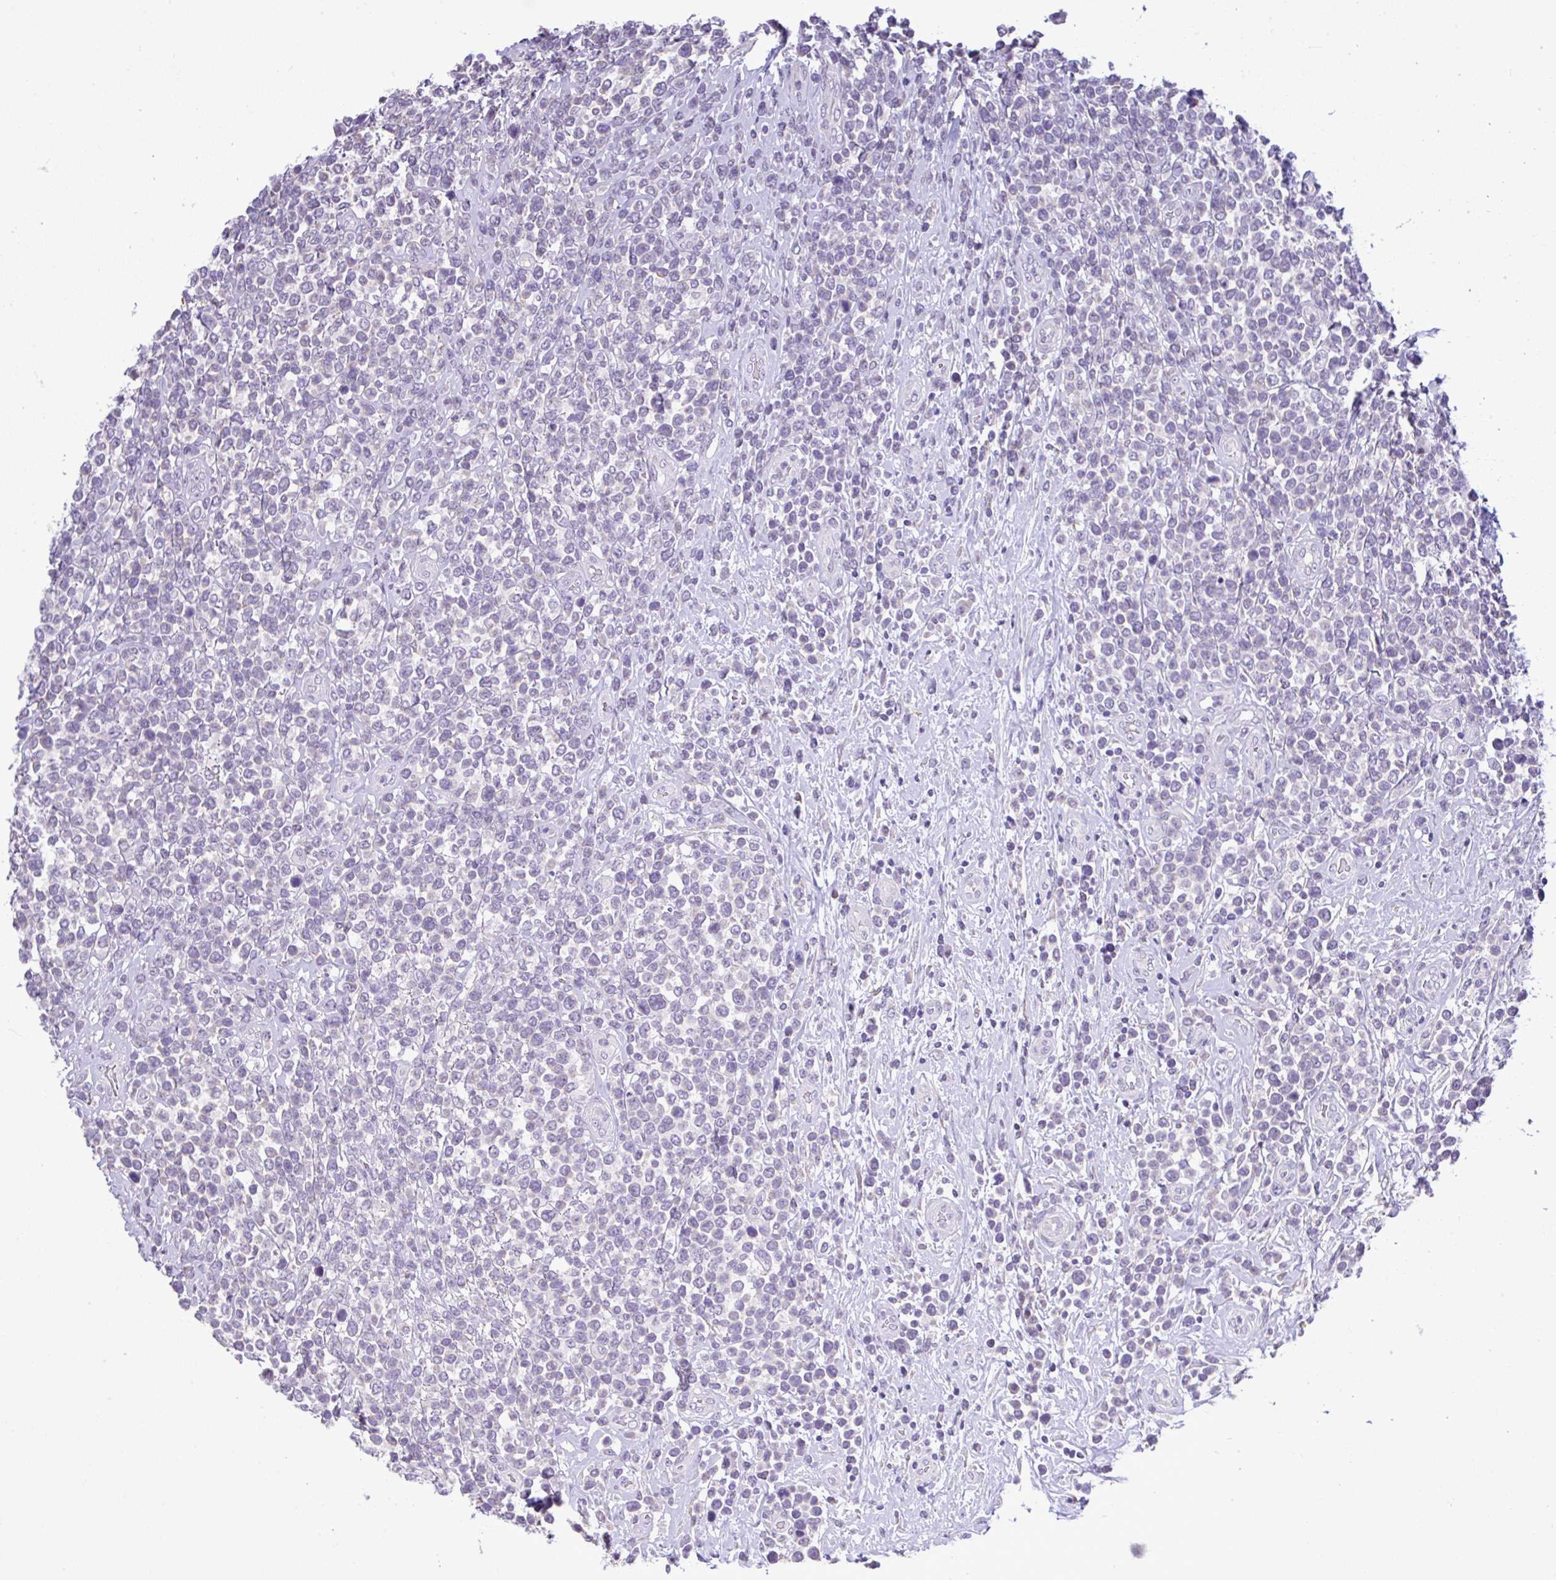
{"staining": {"intensity": "negative", "quantity": "none", "location": "none"}, "tissue": "lymphoma", "cell_type": "Tumor cells", "image_type": "cancer", "snomed": [{"axis": "morphology", "description": "Malignant lymphoma, non-Hodgkin's type, High grade"}, {"axis": "topography", "description": "Soft tissue"}], "caption": "There is no significant expression in tumor cells of lymphoma.", "gene": "CTU1", "patient": {"sex": "female", "age": 56}}